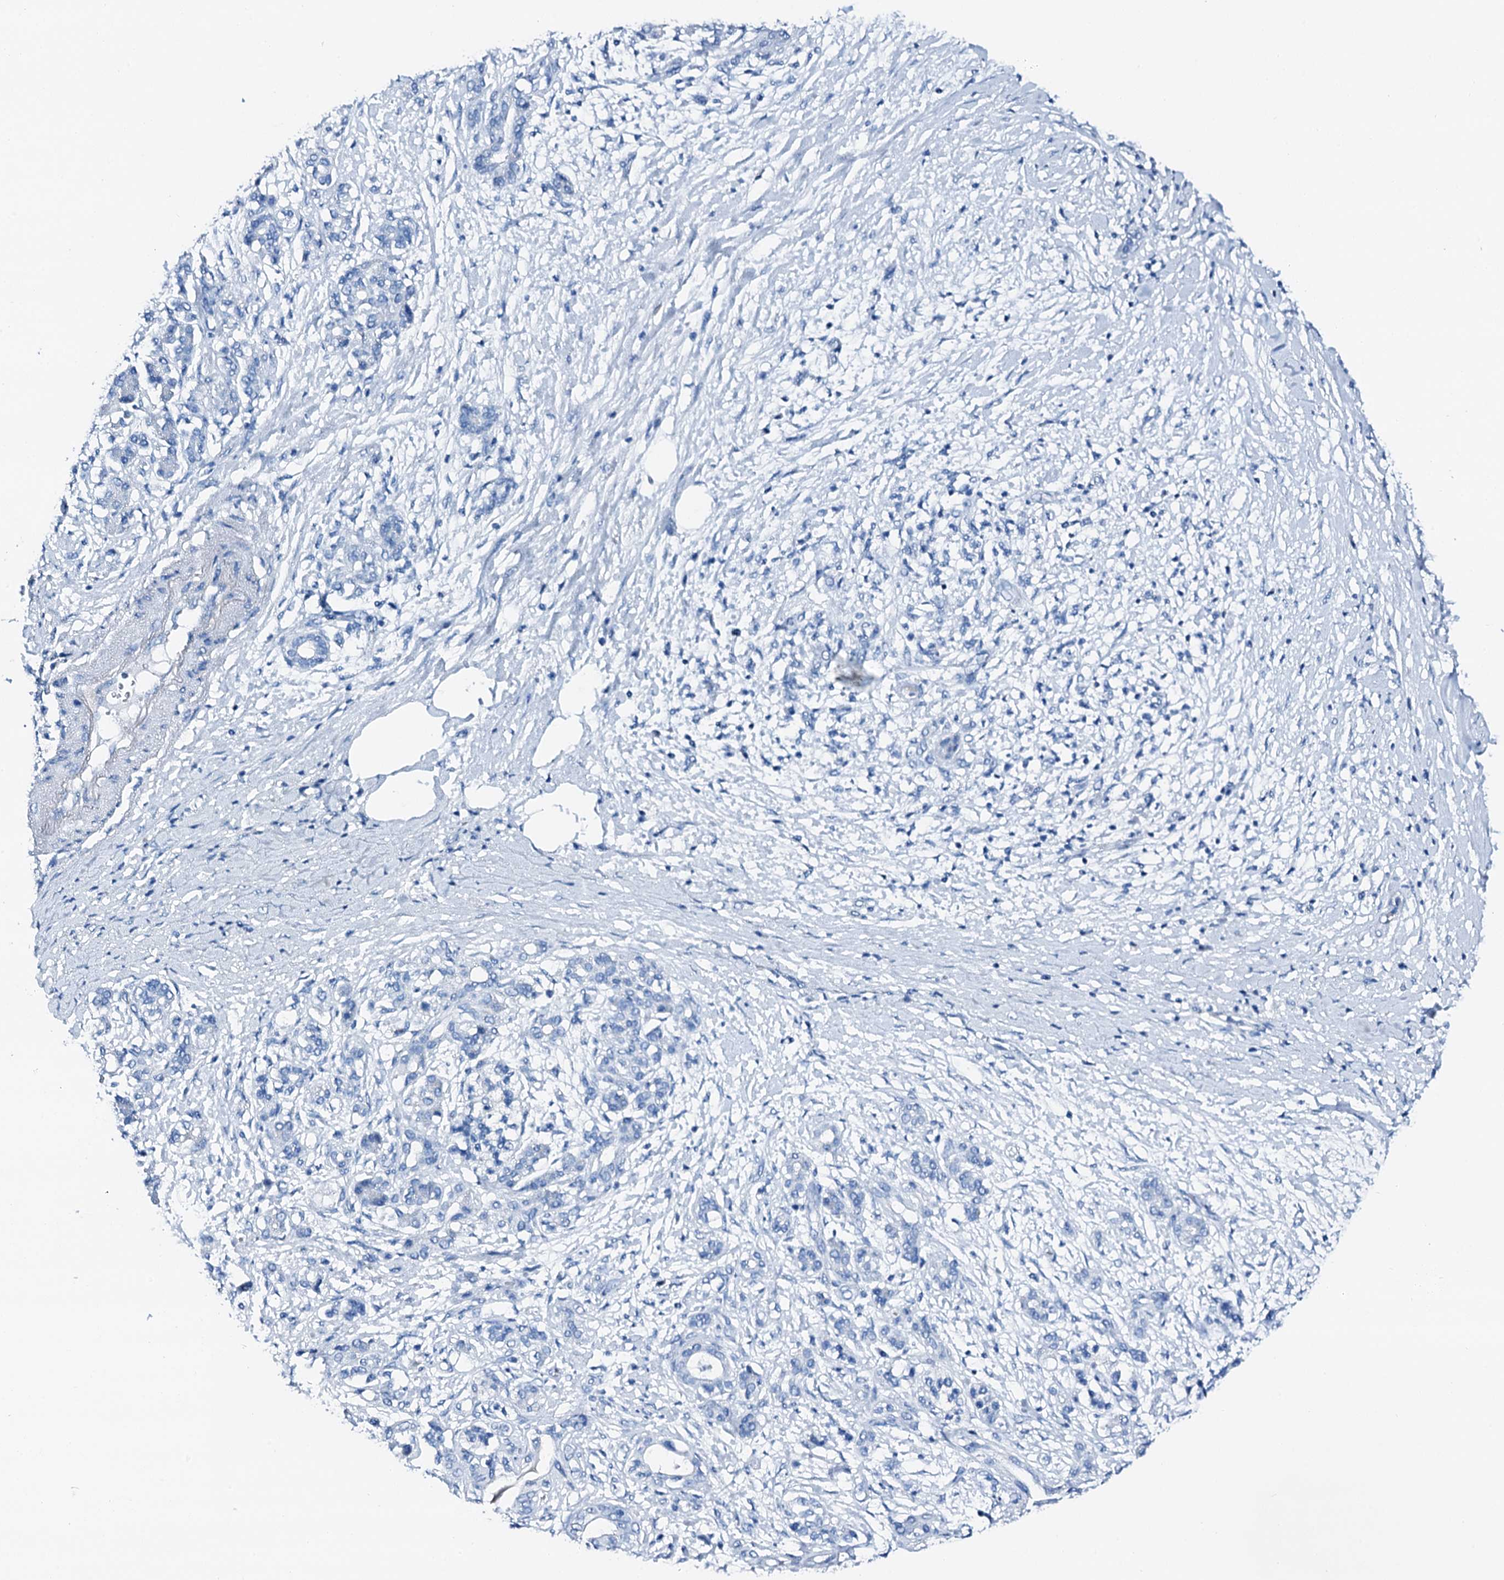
{"staining": {"intensity": "negative", "quantity": "none", "location": "none"}, "tissue": "pancreatic cancer", "cell_type": "Tumor cells", "image_type": "cancer", "snomed": [{"axis": "morphology", "description": "Adenocarcinoma, NOS"}, {"axis": "topography", "description": "Pancreas"}], "caption": "This is an IHC micrograph of pancreatic adenocarcinoma. There is no staining in tumor cells.", "gene": "PTH", "patient": {"sex": "female", "age": 55}}